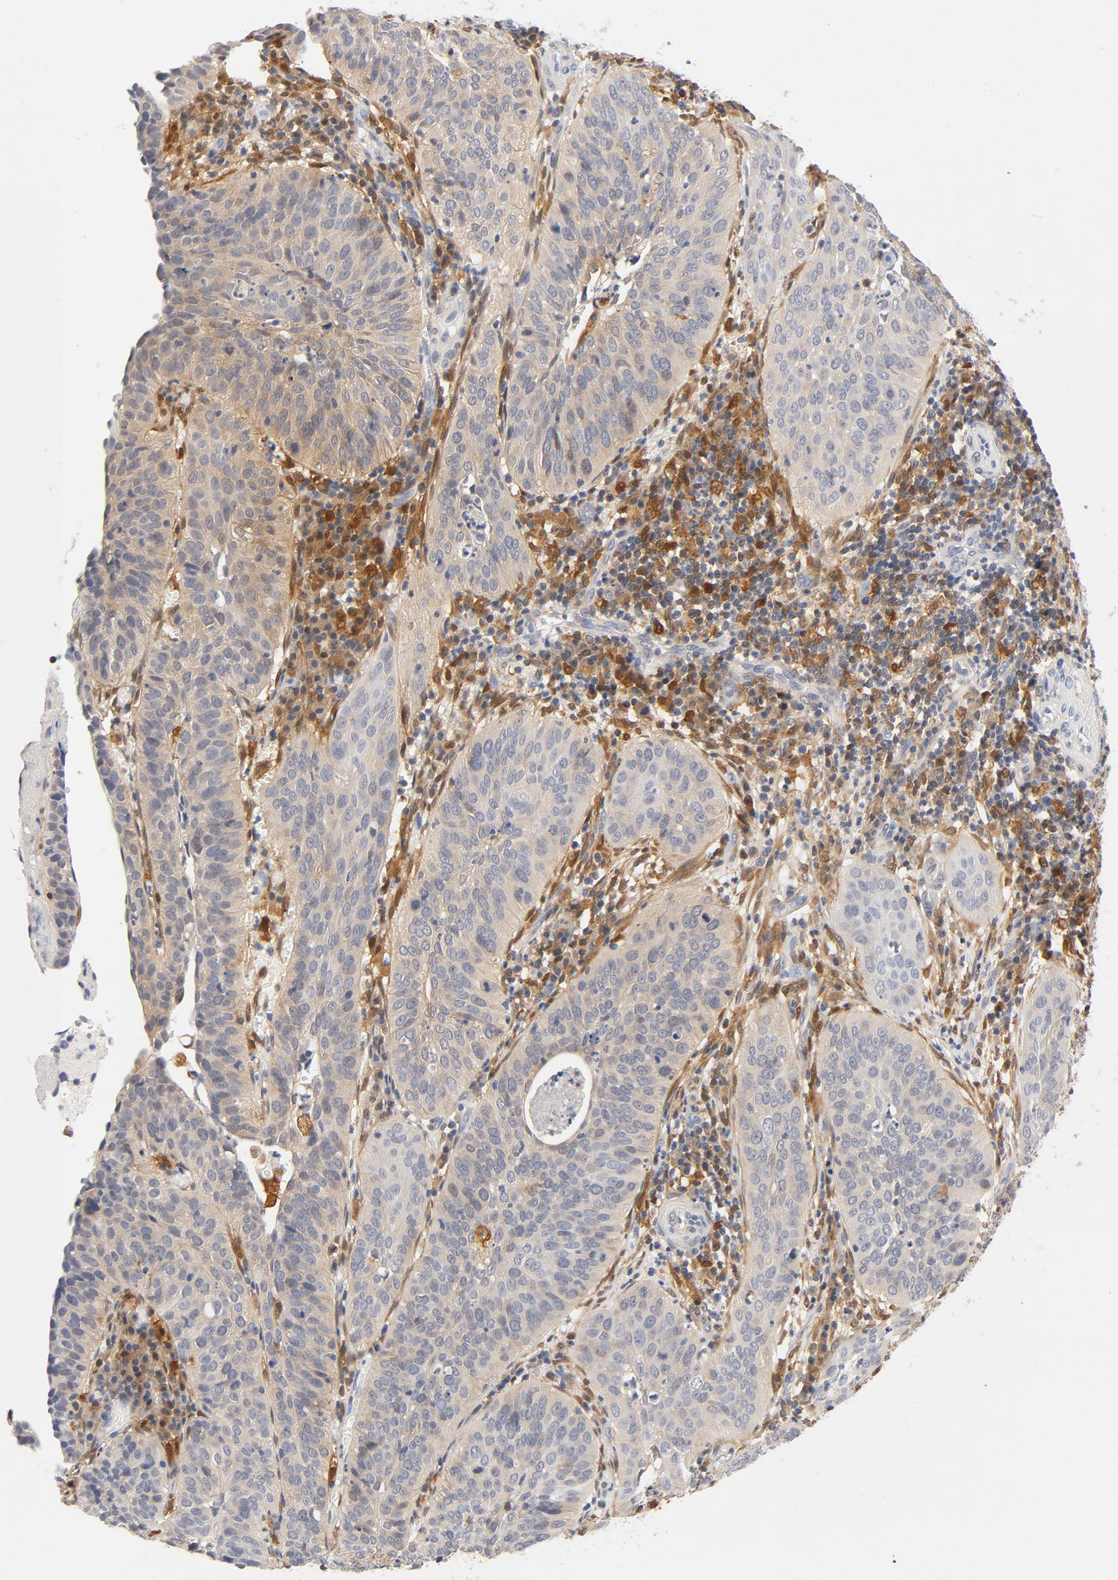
{"staining": {"intensity": "weak", "quantity": "<25%", "location": "cytoplasmic/membranous"}, "tissue": "cervical cancer", "cell_type": "Tumor cells", "image_type": "cancer", "snomed": [{"axis": "morphology", "description": "Squamous cell carcinoma, NOS"}, {"axis": "topography", "description": "Cervix"}], "caption": "This image is of cervical cancer (squamous cell carcinoma) stained with IHC to label a protein in brown with the nuclei are counter-stained blue. There is no positivity in tumor cells.", "gene": "STAT1", "patient": {"sex": "female", "age": 39}}